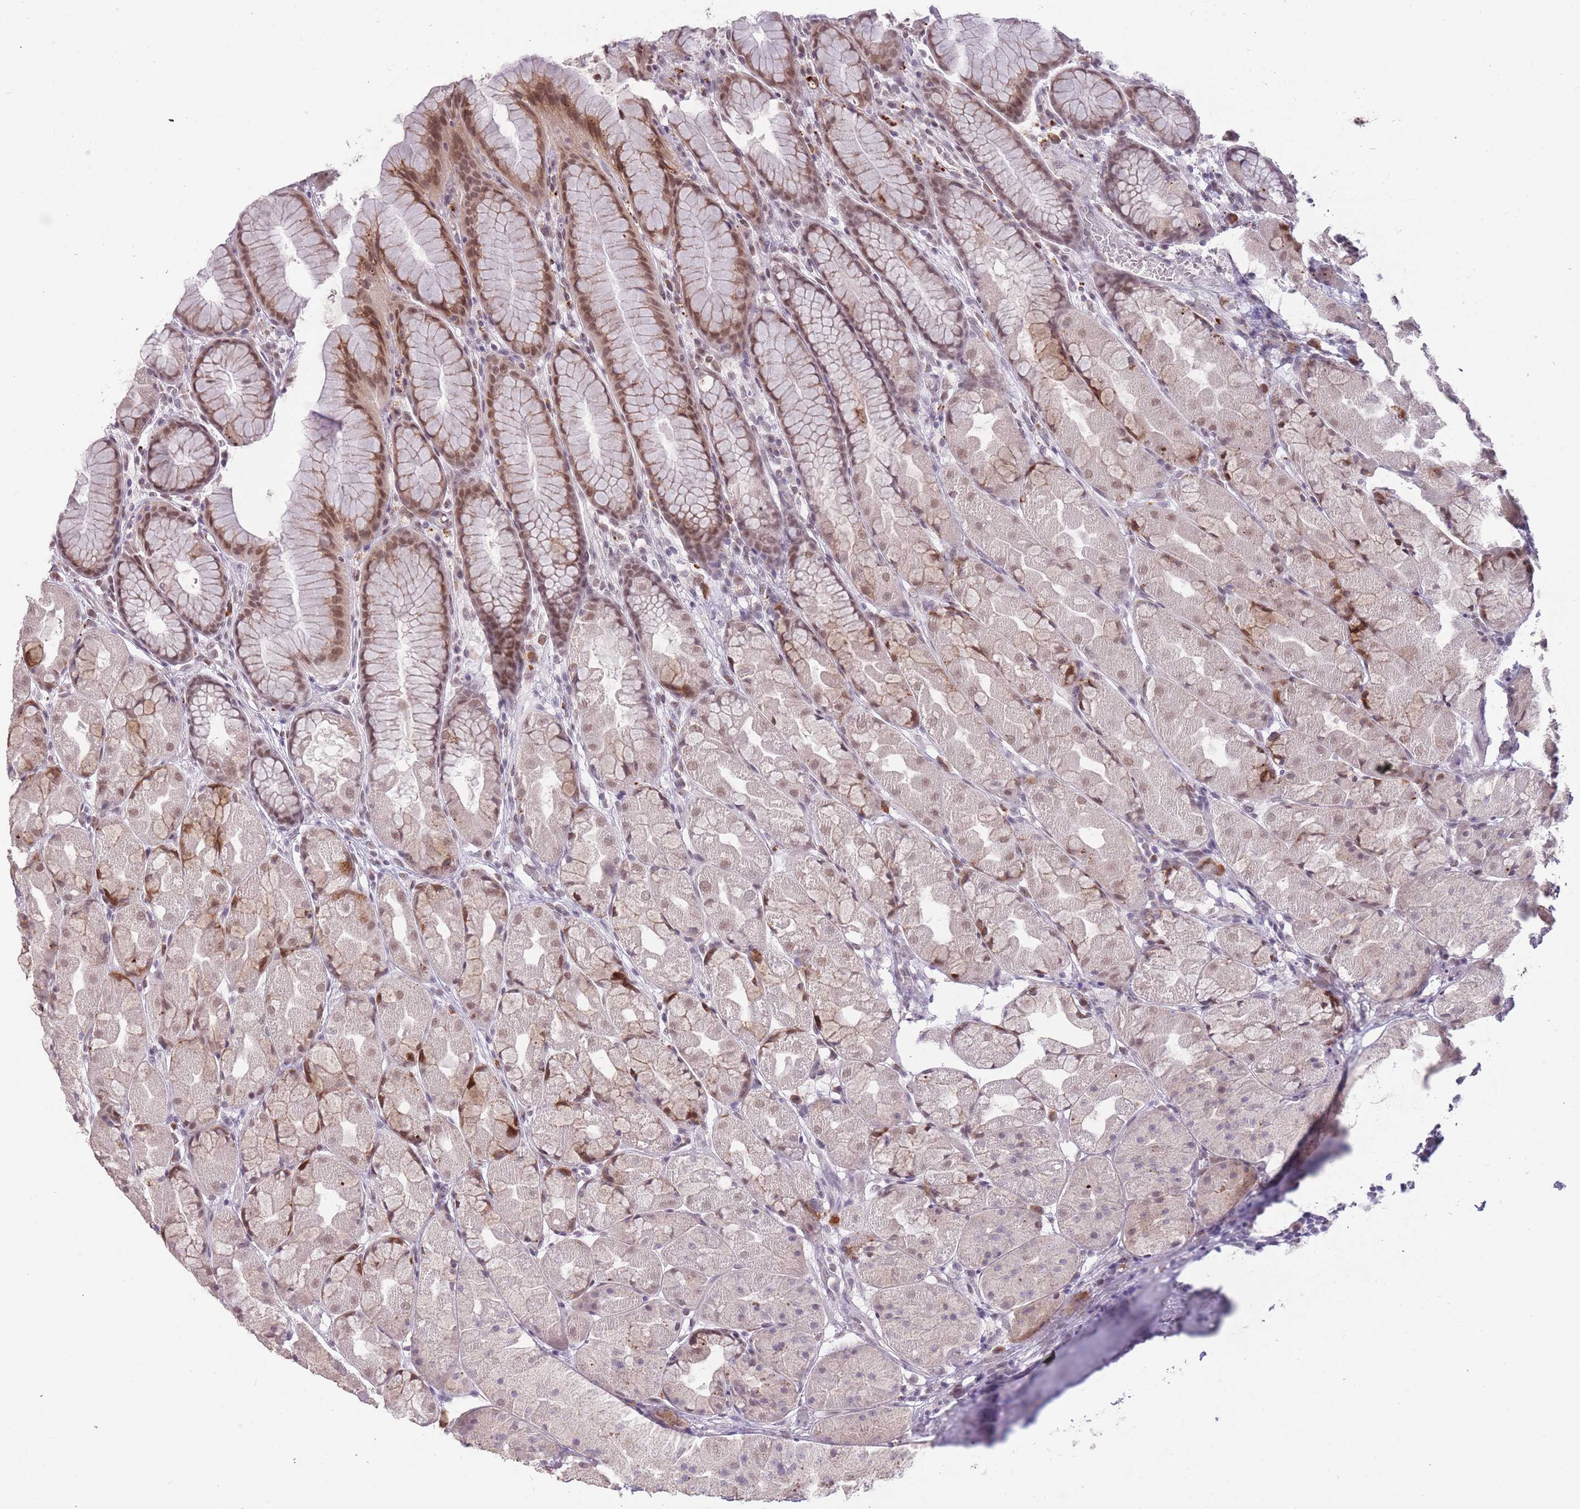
{"staining": {"intensity": "moderate", "quantity": ">75%", "location": "nuclear"}, "tissue": "stomach", "cell_type": "Glandular cells", "image_type": "normal", "snomed": [{"axis": "morphology", "description": "Normal tissue, NOS"}, {"axis": "topography", "description": "Stomach"}], "caption": "A photomicrograph showing moderate nuclear positivity in about >75% of glandular cells in benign stomach, as visualized by brown immunohistochemical staining.", "gene": "HNRNPUL1", "patient": {"sex": "male", "age": 57}}